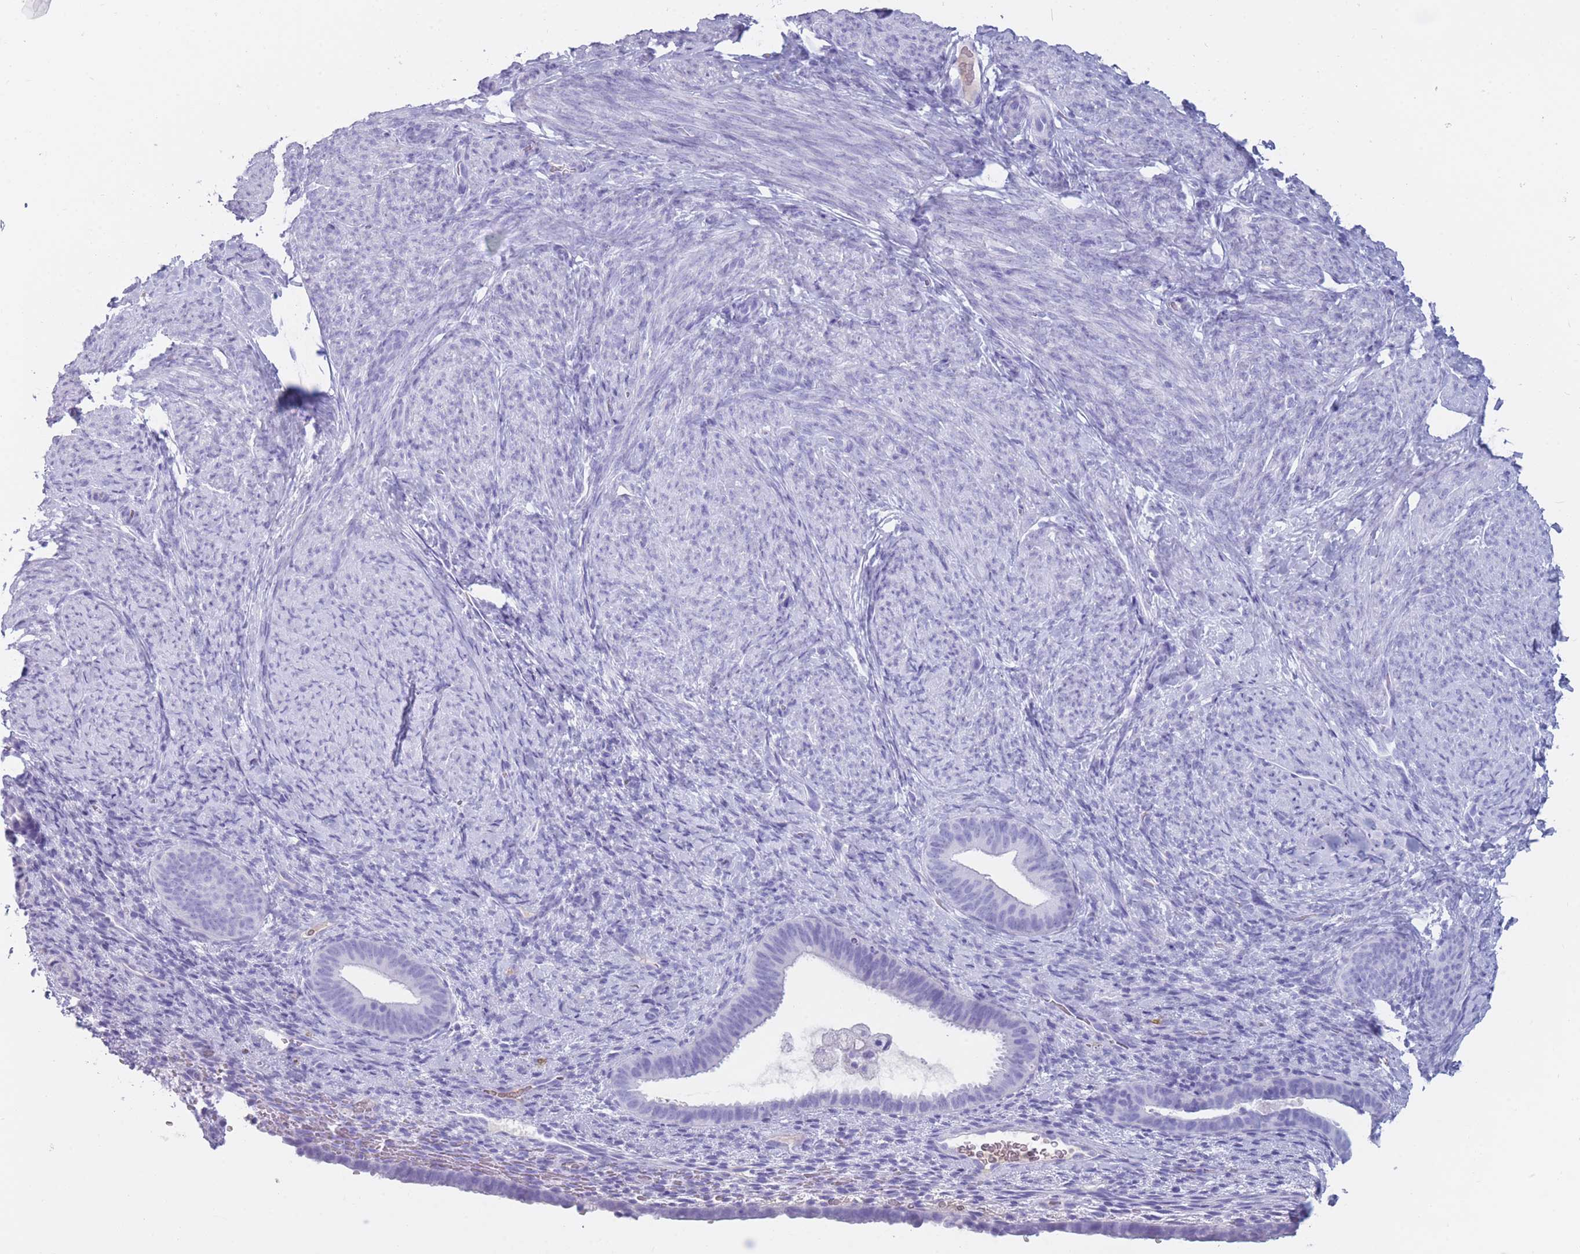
{"staining": {"intensity": "negative", "quantity": "none", "location": "none"}, "tissue": "endometrium", "cell_type": "Cells in endometrial stroma", "image_type": "normal", "snomed": [{"axis": "morphology", "description": "Normal tissue, NOS"}, {"axis": "topography", "description": "Endometrium"}], "caption": "Protein analysis of unremarkable endometrium shows no significant staining in cells in endometrial stroma. (Brightfield microscopy of DAB IHC at high magnification).", "gene": "TNFSF11", "patient": {"sex": "female", "age": 65}}